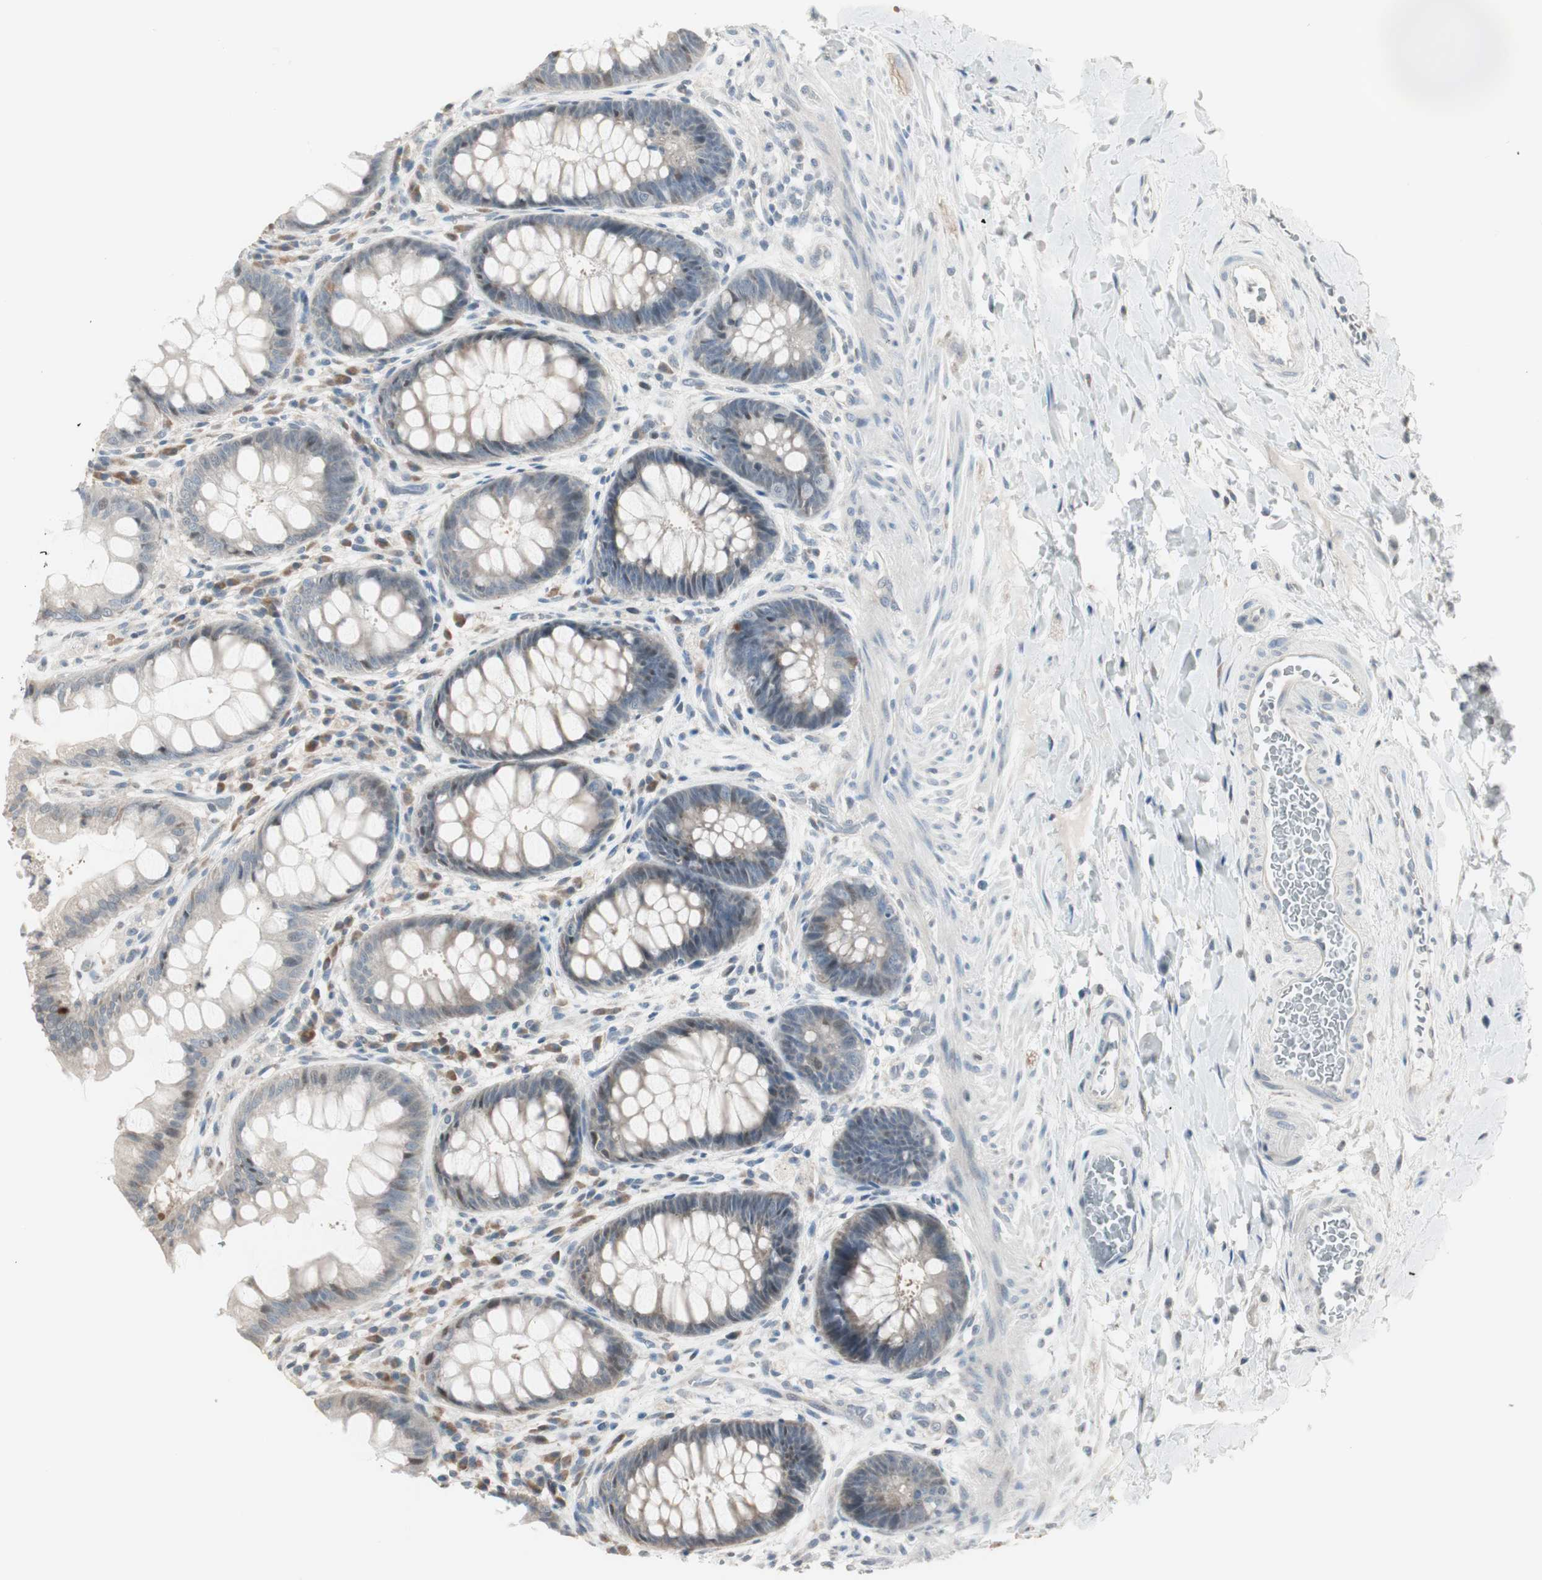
{"staining": {"intensity": "moderate", "quantity": "25%-75%", "location": "cytoplasmic/membranous"}, "tissue": "rectum", "cell_type": "Glandular cells", "image_type": "normal", "snomed": [{"axis": "morphology", "description": "Normal tissue, NOS"}, {"axis": "topography", "description": "Rectum"}], "caption": "Approximately 25%-75% of glandular cells in normal human rectum demonstrate moderate cytoplasmic/membranous protein positivity as visualized by brown immunohistochemical staining.", "gene": "PDZK1", "patient": {"sex": "female", "age": 46}}